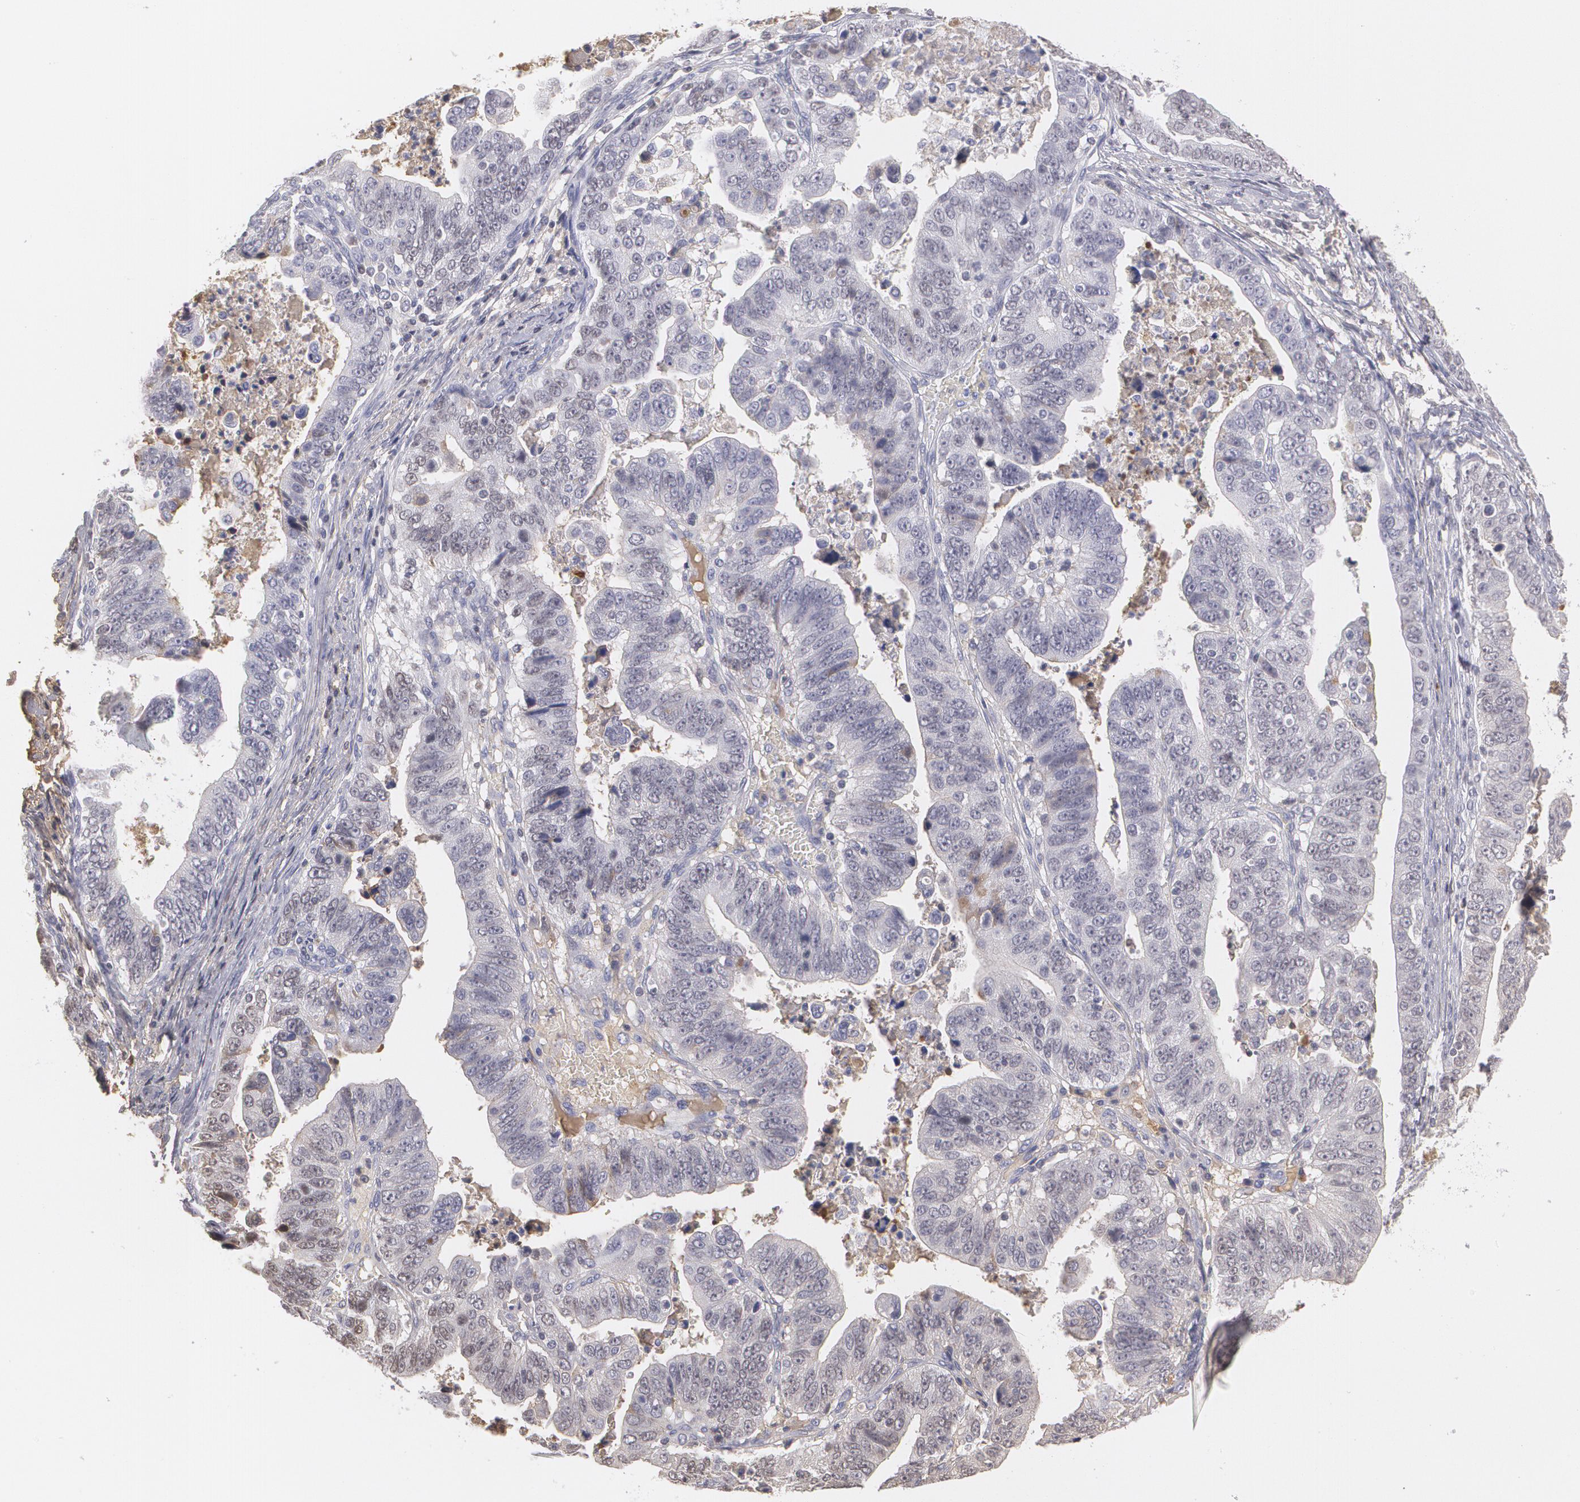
{"staining": {"intensity": "negative", "quantity": "none", "location": "none"}, "tissue": "stomach cancer", "cell_type": "Tumor cells", "image_type": "cancer", "snomed": [{"axis": "morphology", "description": "Adenocarcinoma, NOS"}, {"axis": "topography", "description": "Stomach, upper"}], "caption": "Stomach cancer (adenocarcinoma) was stained to show a protein in brown. There is no significant positivity in tumor cells.", "gene": "SERPINA1", "patient": {"sex": "female", "age": 50}}